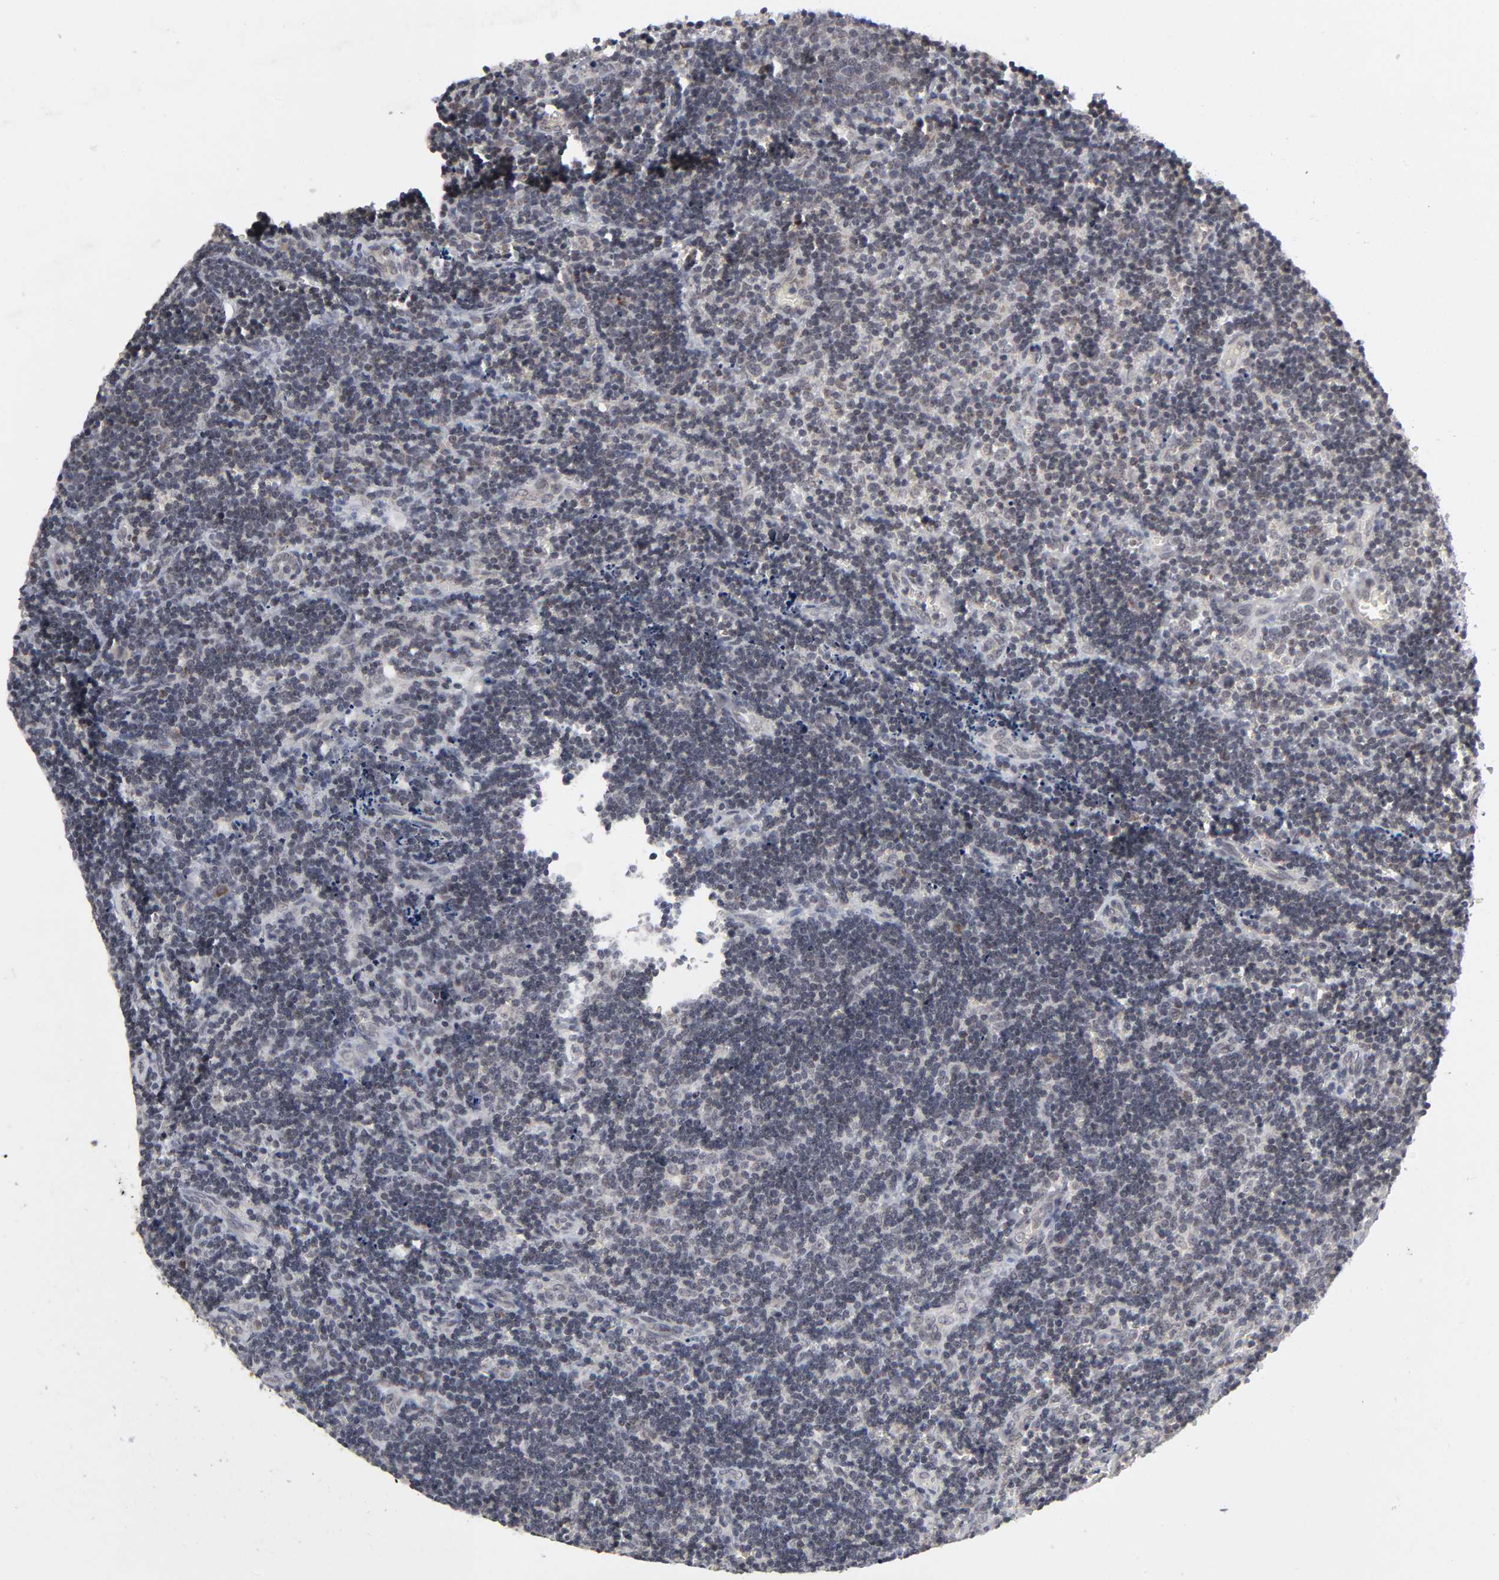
{"staining": {"intensity": "moderate", "quantity": "<25%", "location": "cytoplasmic/membranous"}, "tissue": "lymph node", "cell_type": "Germinal center cells", "image_type": "normal", "snomed": [{"axis": "morphology", "description": "Normal tissue, NOS"}, {"axis": "topography", "description": "Lymph node"}, {"axis": "topography", "description": "Salivary gland"}], "caption": "About <25% of germinal center cells in benign lymph node reveal moderate cytoplasmic/membranous protein positivity as visualized by brown immunohistochemical staining.", "gene": "AUH", "patient": {"sex": "male", "age": 8}}